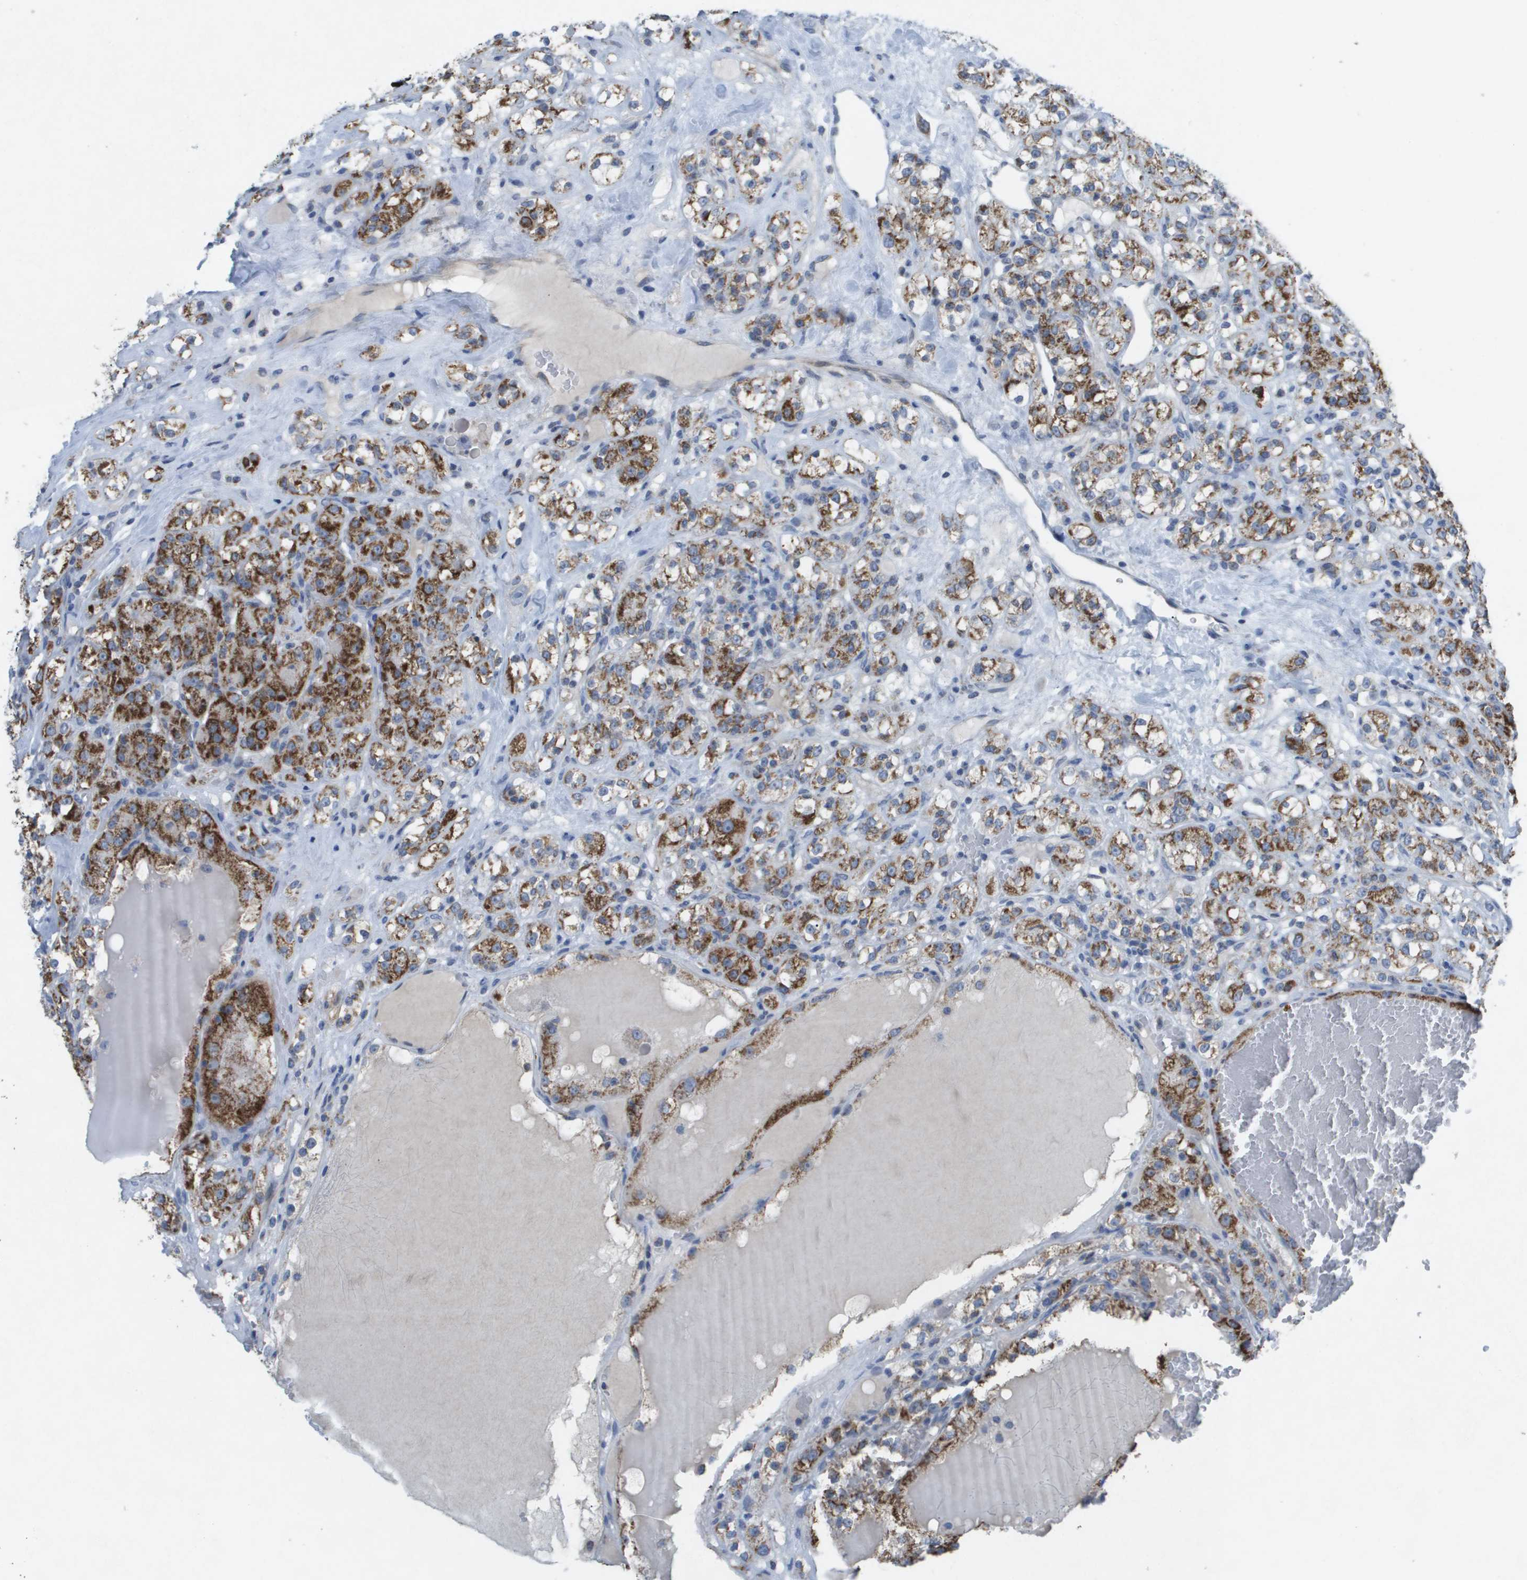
{"staining": {"intensity": "strong", "quantity": ">75%", "location": "cytoplasmic/membranous"}, "tissue": "renal cancer", "cell_type": "Tumor cells", "image_type": "cancer", "snomed": [{"axis": "morphology", "description": "Normal tissue, NOS"}, {"axis": "morphology", "description": "Adenocarcinoma, NOS"}, {"axis": "topography", "description": "Kidney"}], "caption": "Immunohistochemistry image of human adenocarcinoma (renal) stained for a protein (brown), which displays high levels of strong cytoplasmic/membranous positivity in approximately >75% of tumor cells.", "gene": "TMEM223", "patient": {"sex": "male", "age": 61}}